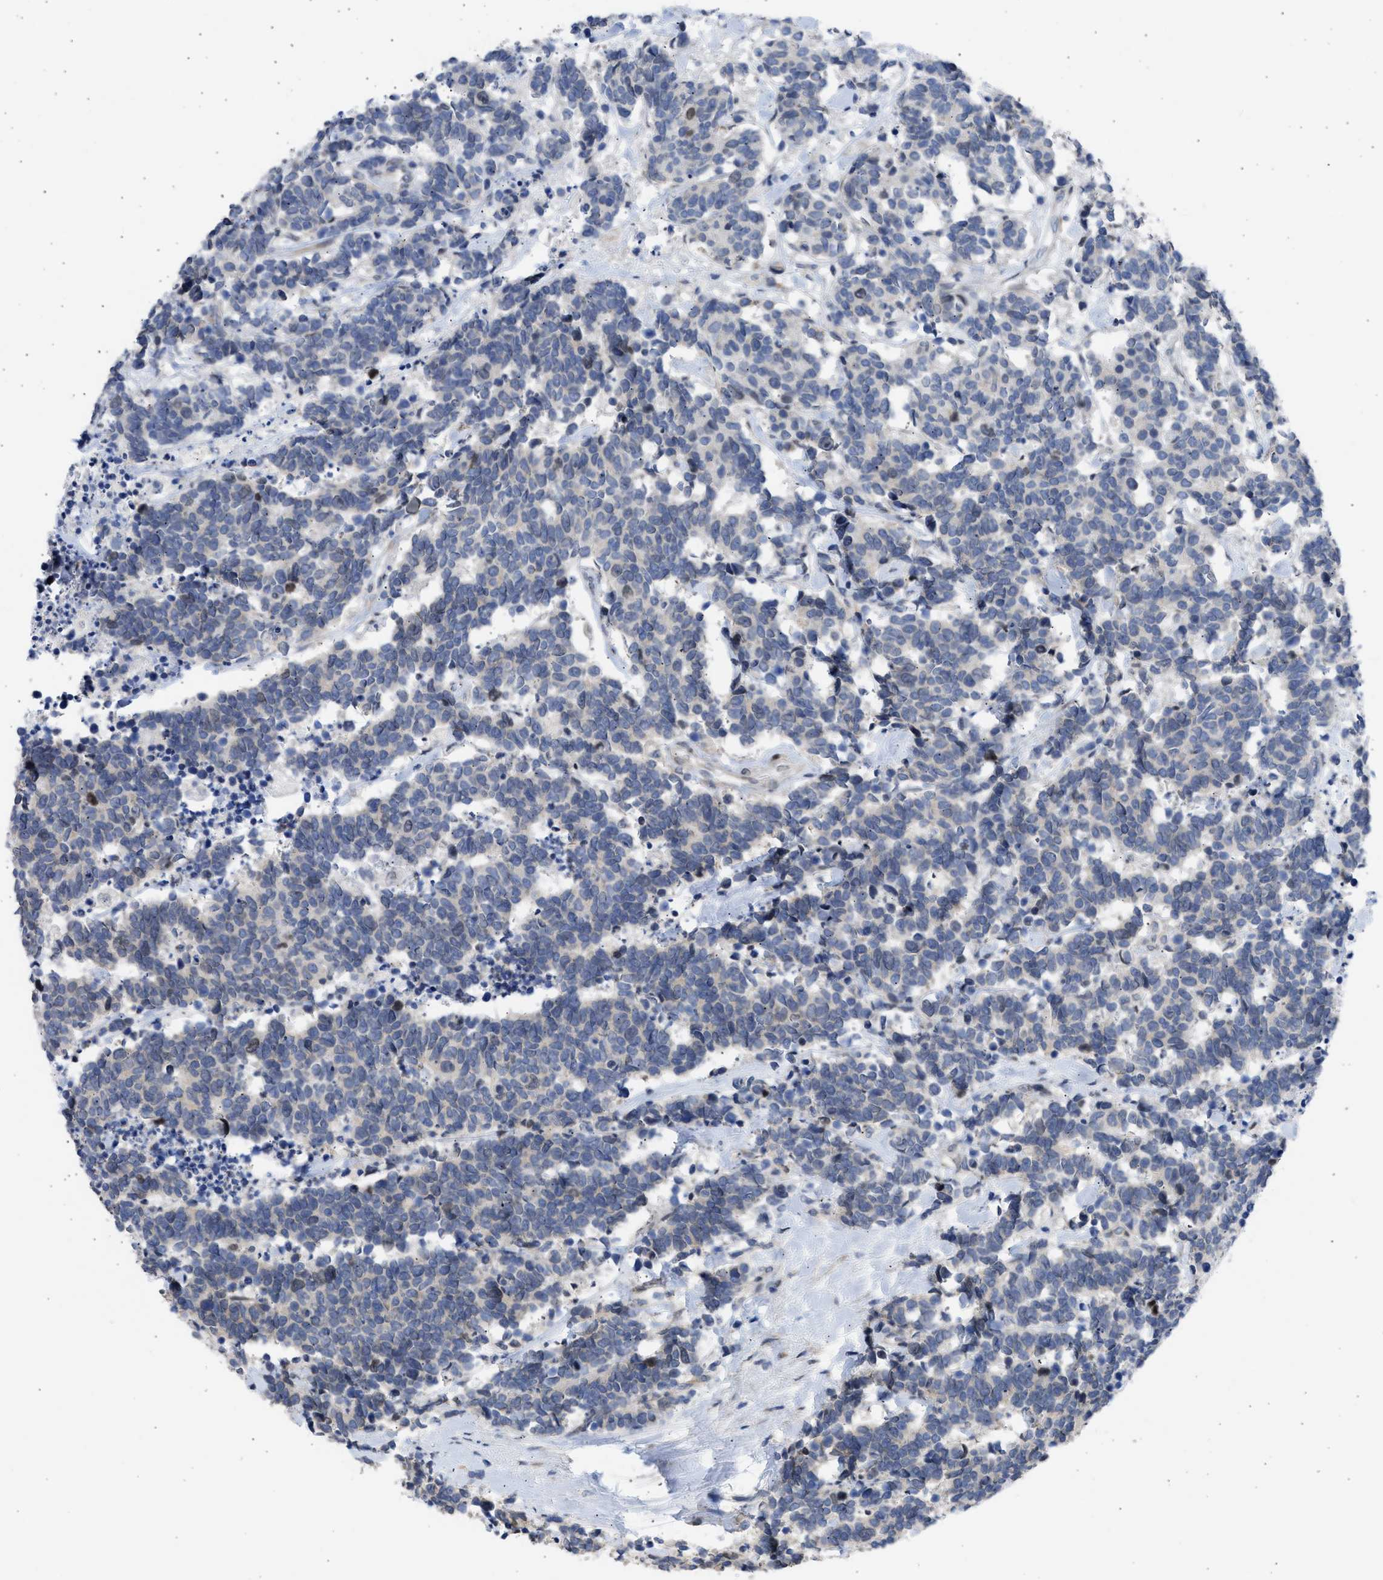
{"staining": {"intensity": "weak", "quantity": "<25%", "location": "nuclear"}, "tissue": "carcinoid", "cell_type": "Tumor cells", "image_type": "cancer", "snomed": [{"axis": "morphology", "description": "Carcinoma, NOS"}, {"axis": "morphology", "description": "Carcinoid, malignant, NOS"}, {"axis": "topography", "description": "Urinary bladder"}], "caption": "Immunohistochemical staining of human carcinoma exhibits no significant staining in tumor cells.", "gene": "NUP35", "patient": {"sex": "male", "age": 57}}